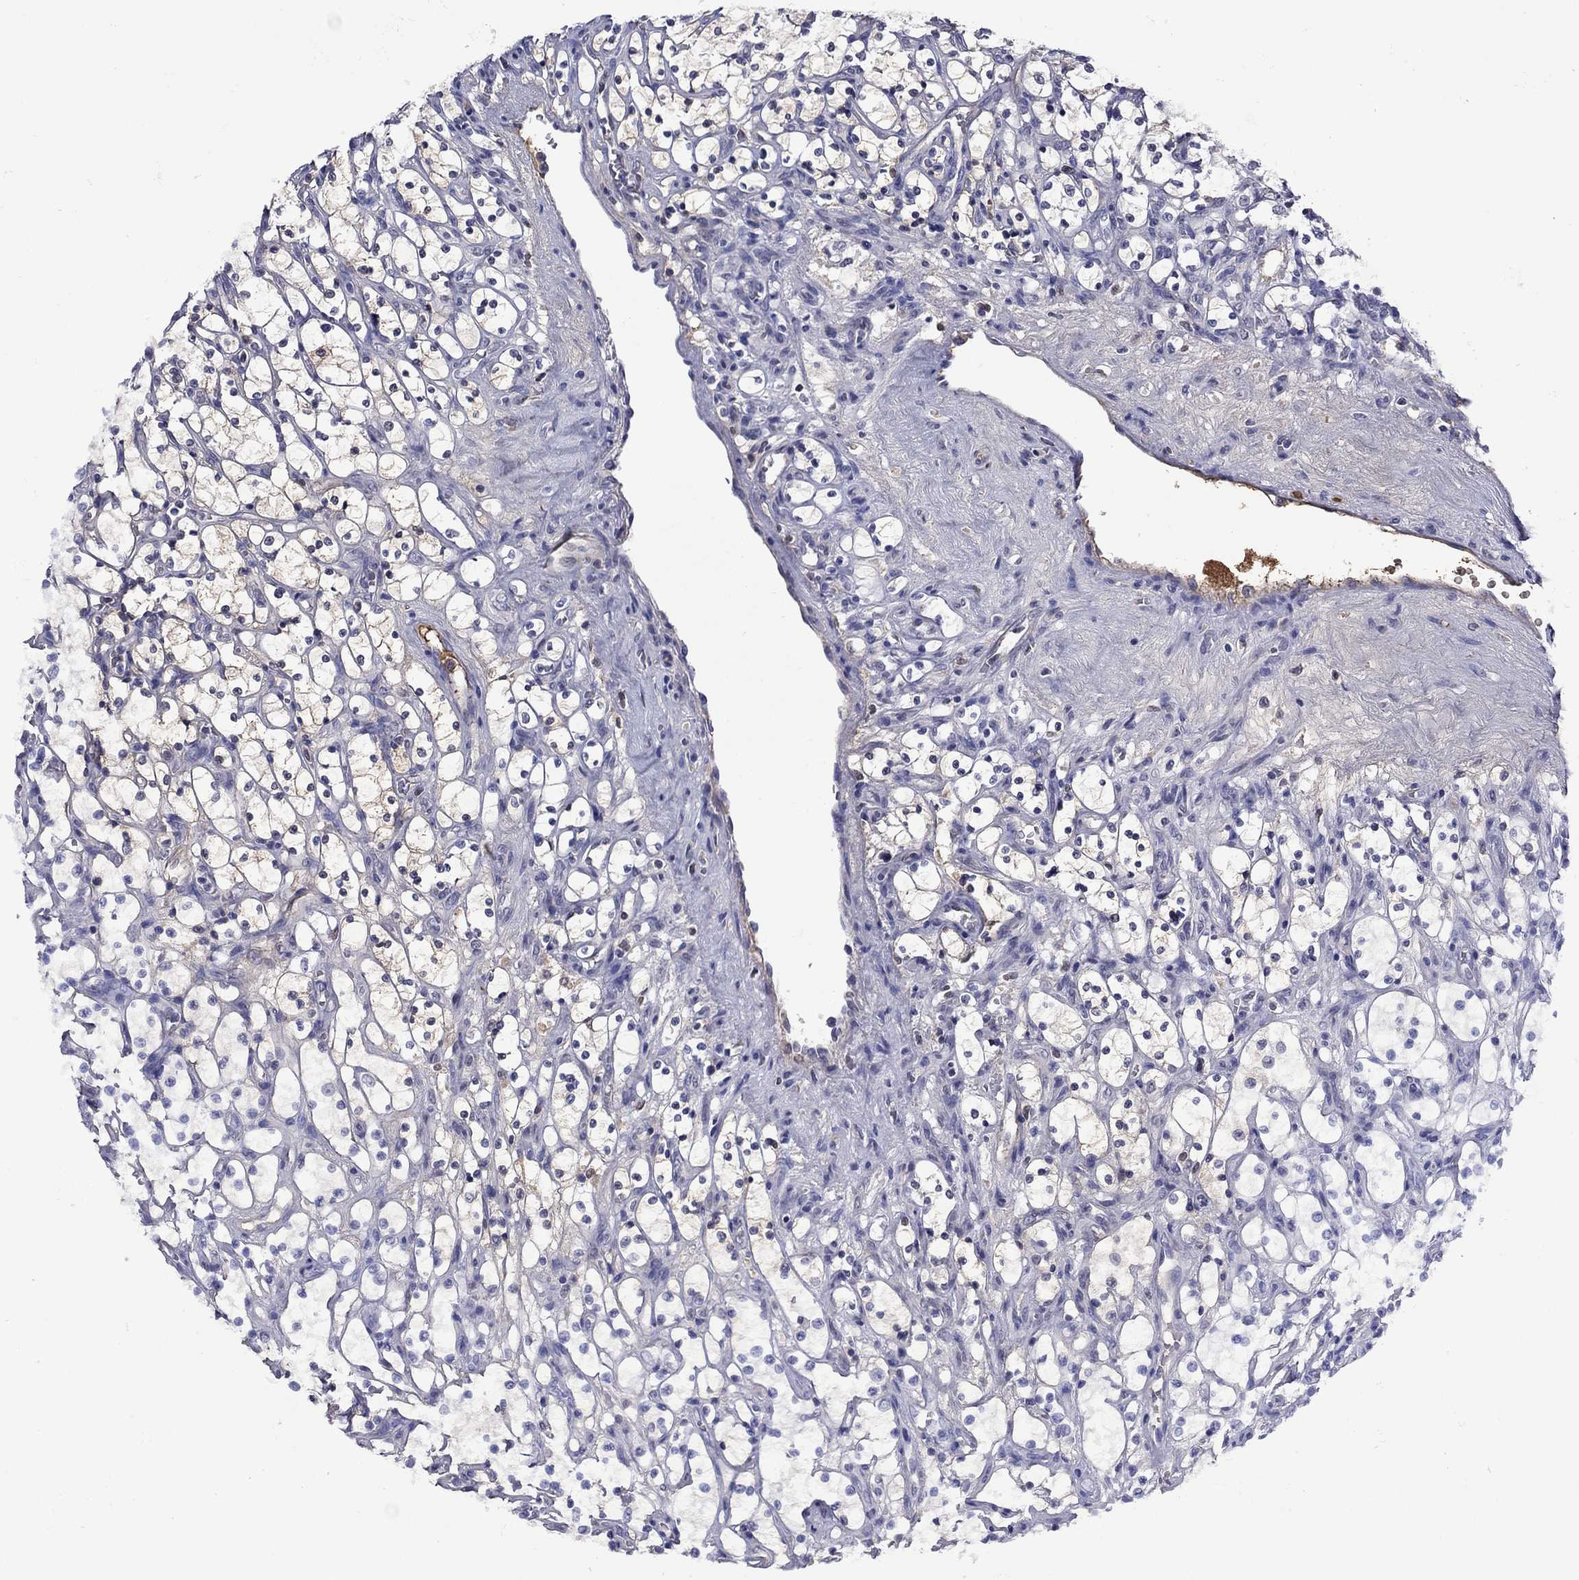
{"staining": {"intensity": "negative", "quantity": "none", "location": "none"}, "tissue": "renal cancer", "cell_type": "Tumor cells", "image_type": "cancer", "snomed": [{"axis": "morphology", "description": "Adenocarcinoma, NOS"}, {"axis": "topography", "description": "Kidney"}], "caption": "IHC image of neoplastic tissue: renal cancer (adenocarcinoma) stained with DAB exhibits no significant protein expression in tumor cells.", "gene": "APOA2", "patient": {"sex": "female", "age": 69}}